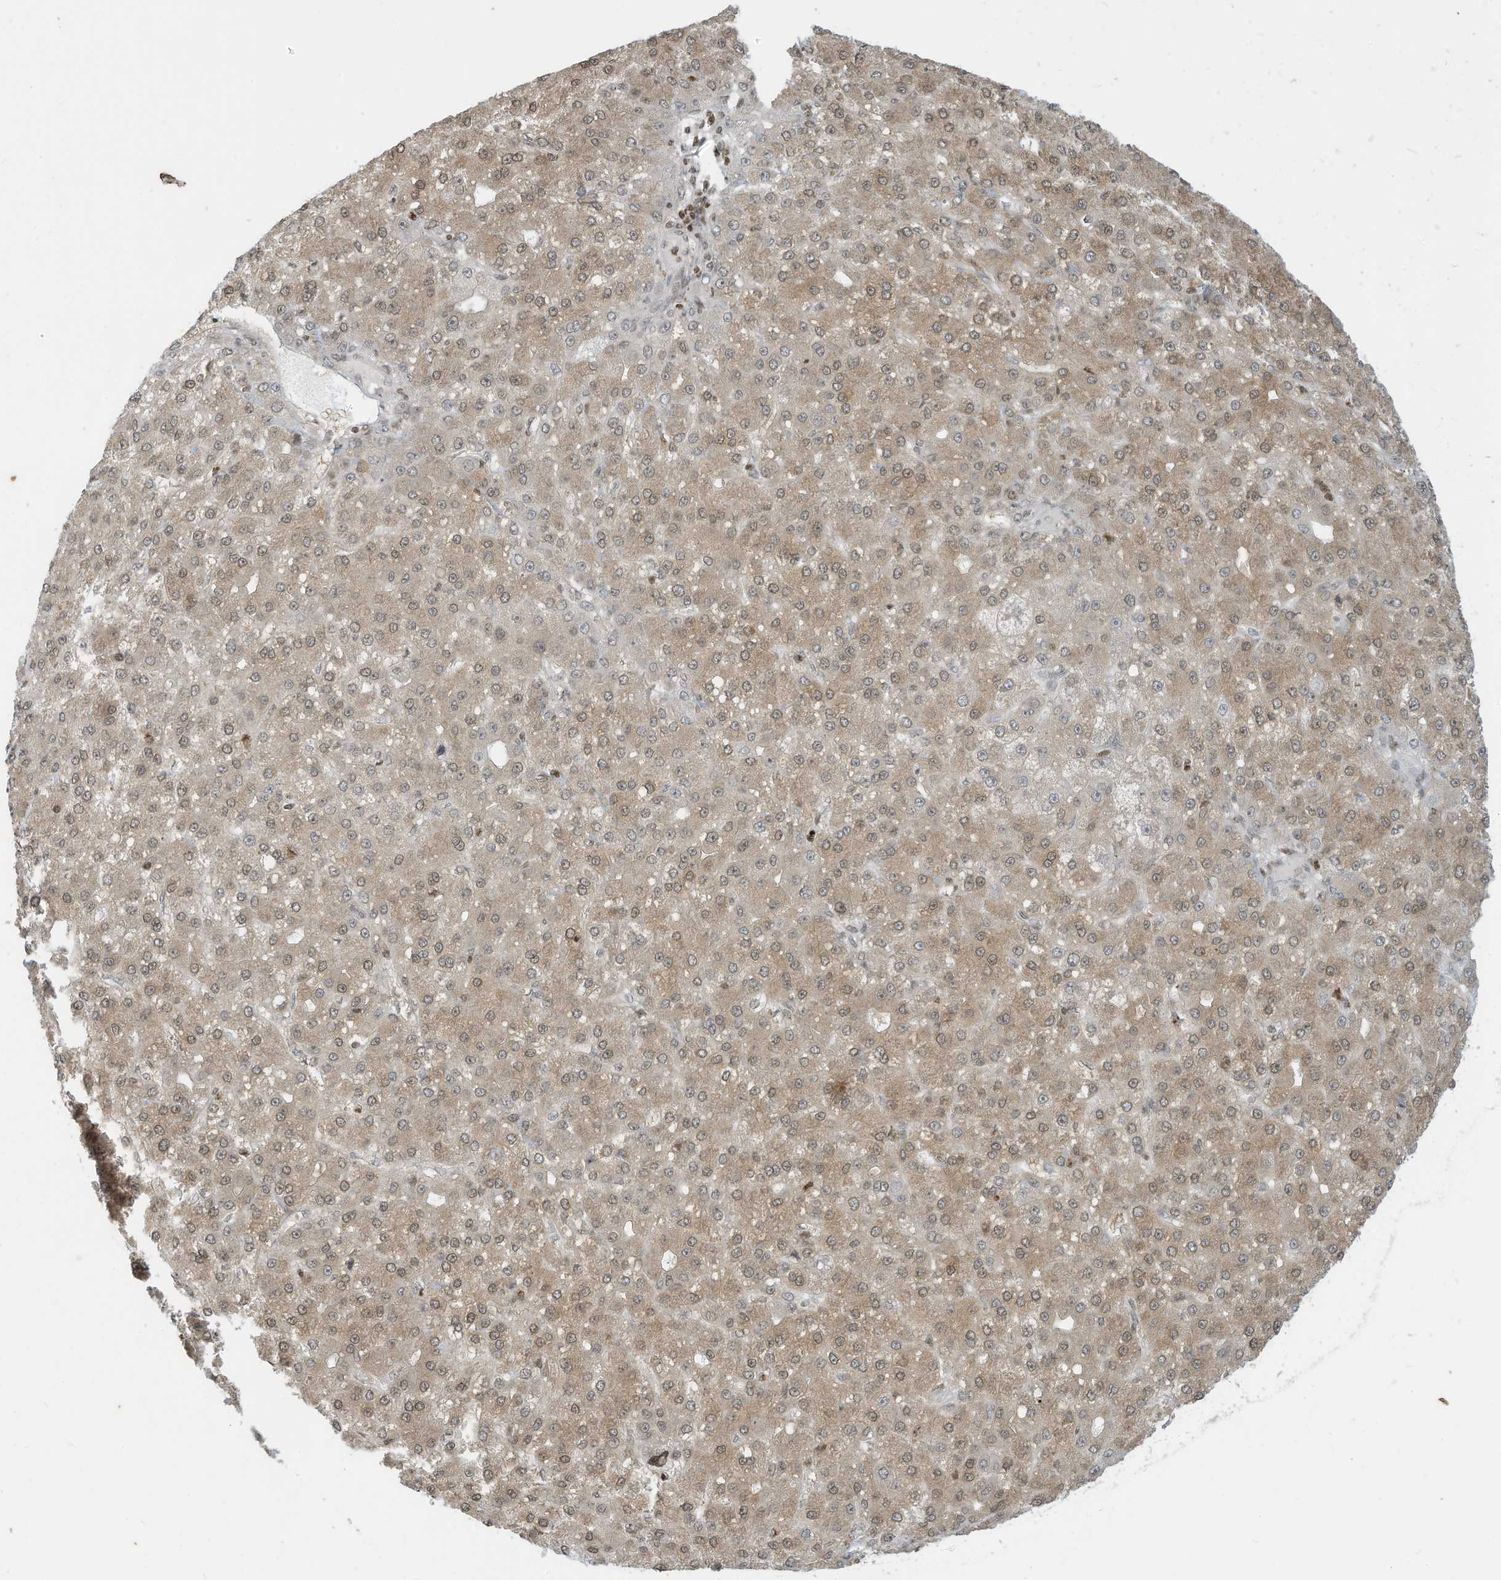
{"staining": {"intensity": "moderate", "quantity": ">75%", "location": "cytoplasmic/membranous,nuclear"}, "tissue": "liver cancer", "cell_type": "Tumor cells", "image_type": "cancer", "snomed": [{"axis": "morphology", "description": "Carcinoma, Hepatocellular, NOS"}, {"axis": "topography", "description": "Liver"}], "caption": "Human liver hepatocellular carcinoma stained with a protein marker demonstrates moderate staining in tumor cells.", "gene": "ADI1", "patient": {"sex": "male", "age": 67}}